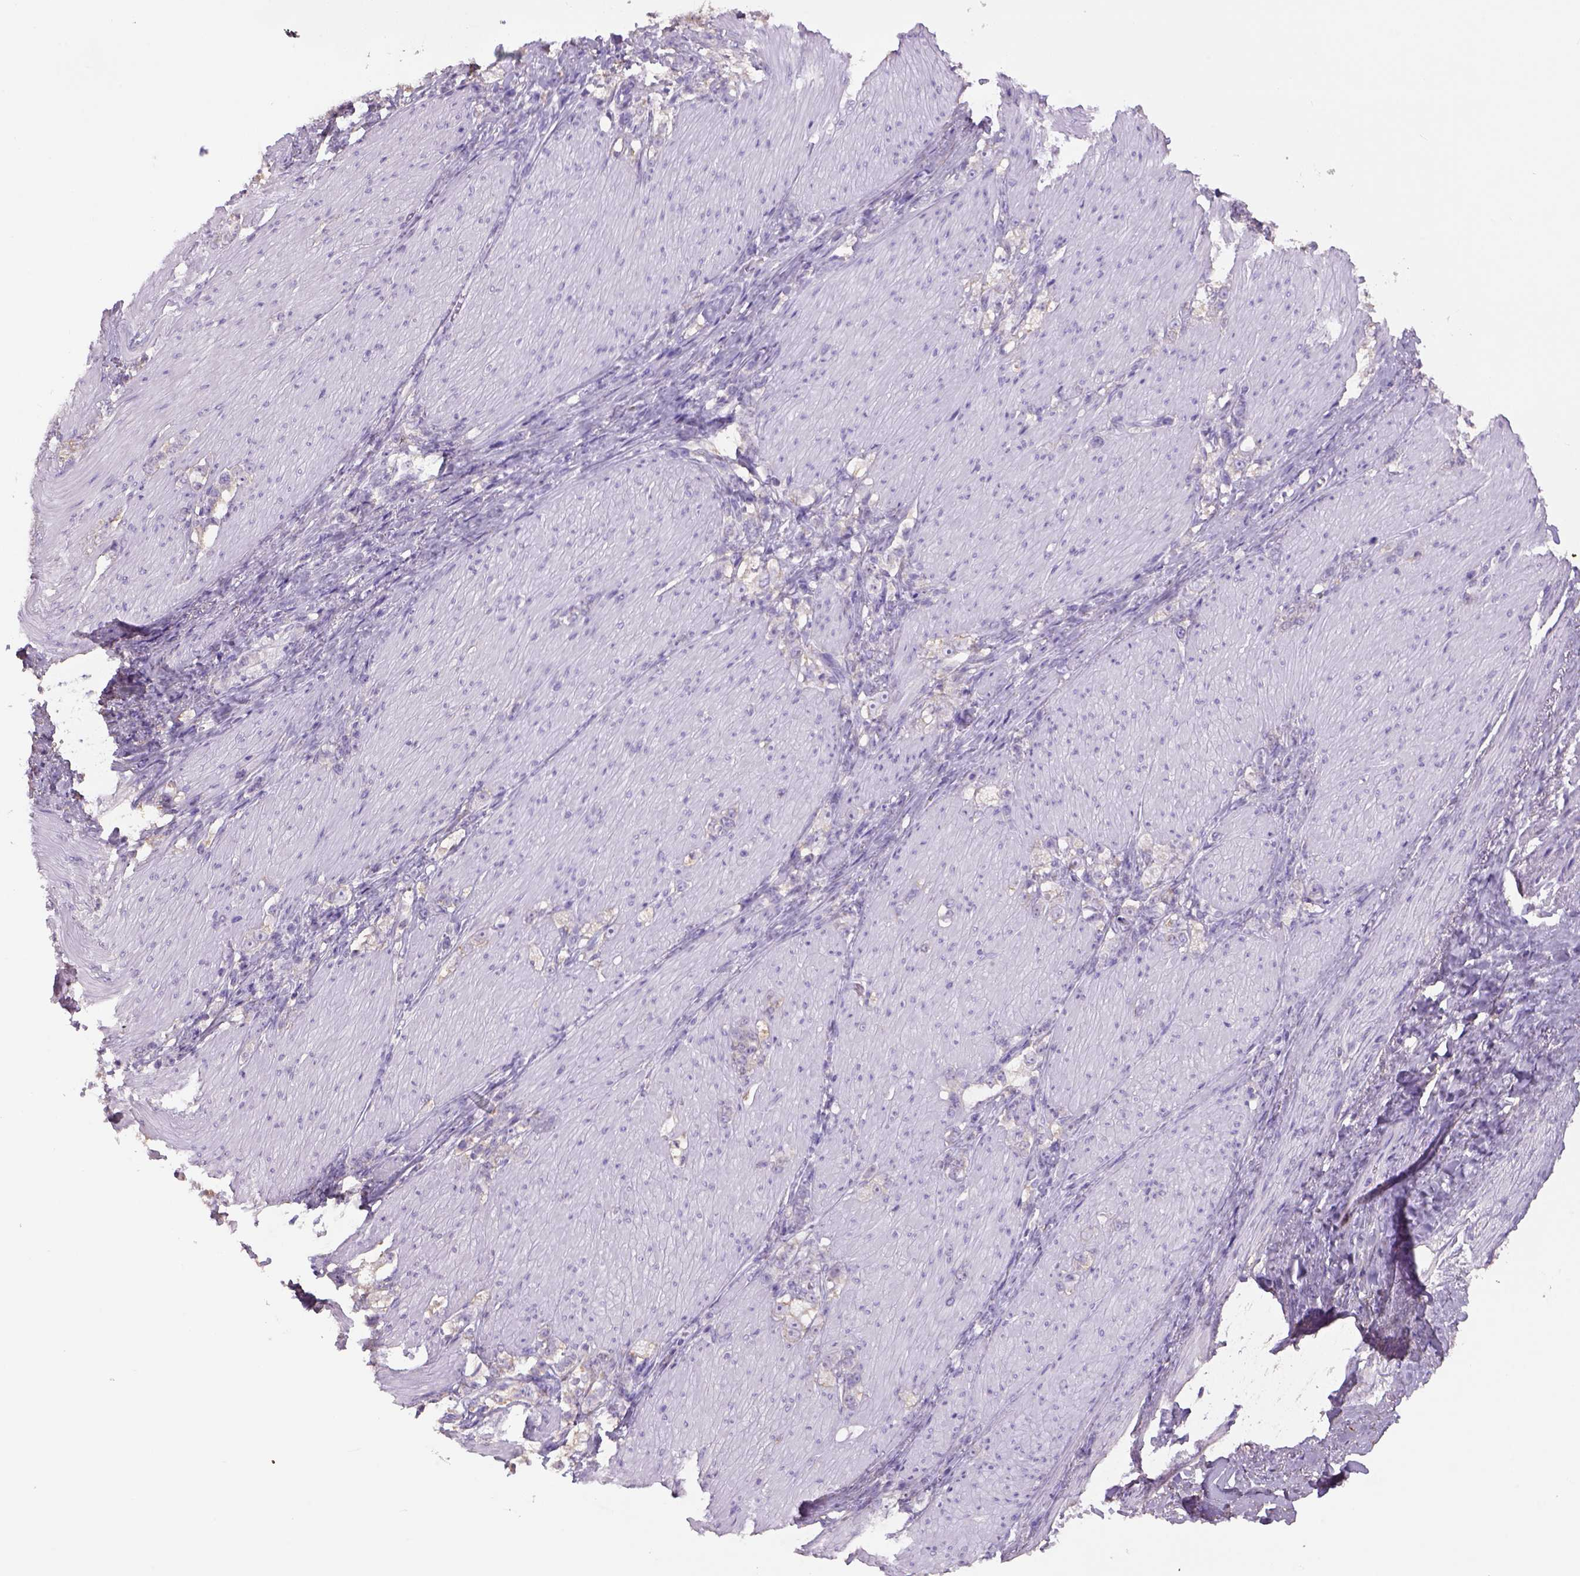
{"staining": {"intensity": "negative", "quantity": "none", "location": "none"}, "tissue": "stomach cancer", "cell_type": "Tumor cells", "image_type": "cancer", "snomed": [{"axis": "morphology", "description": "Adenocarcinoma, NOS"}, {"axis": "topography", "description": "Stomach, lower"}], "caption": "Histopathology image shows no significant protein positivity in tumor cells of stomach adenocarcinoma.", "gene": "NAALAD2", "patient": {"sex": "male", "age": 88}}